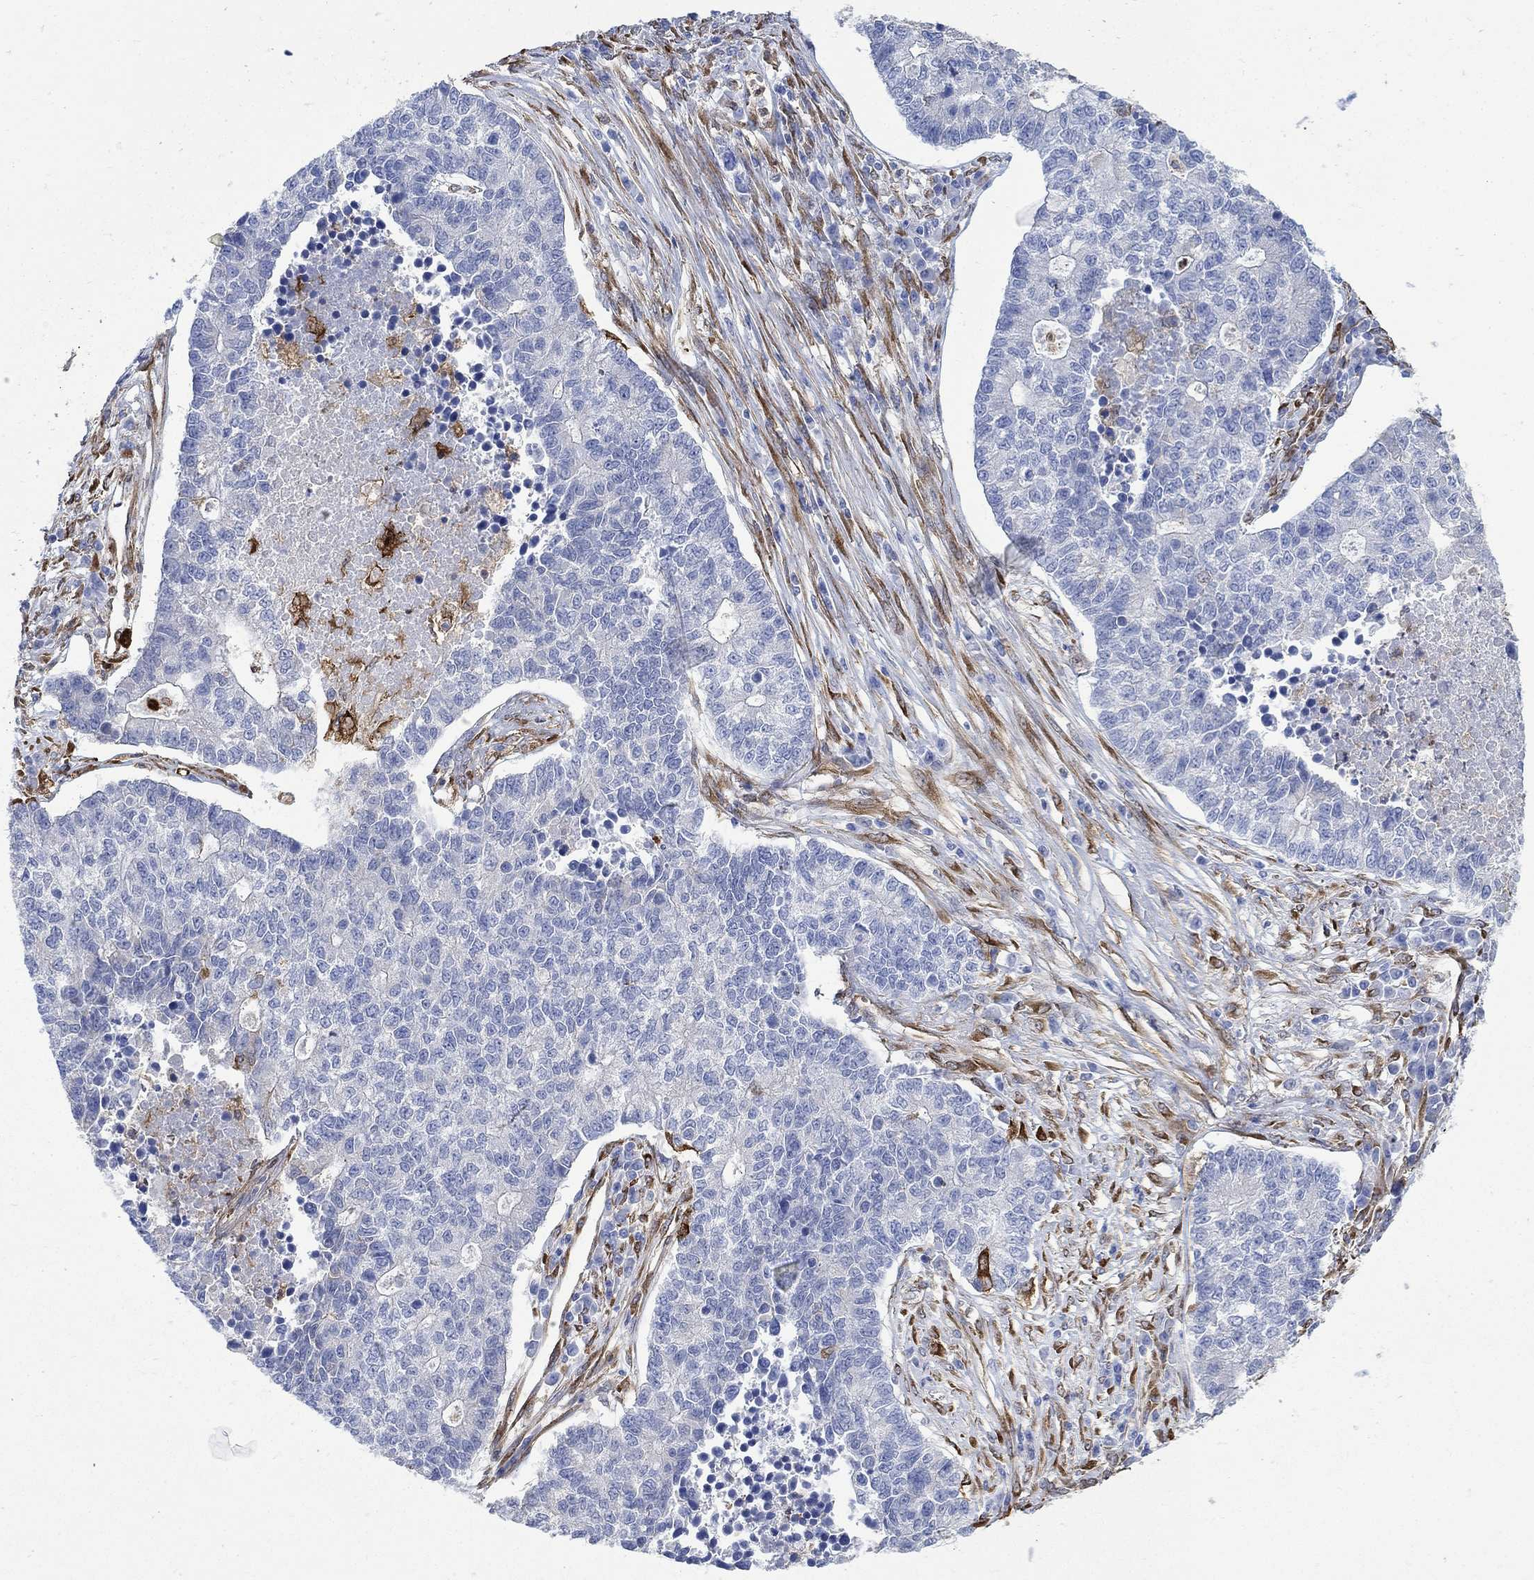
{"staining": {"intensity": "negative", "quantity": "none", "location": "none"}, "tissue": "lung cancer", "cell_type": "Tumor cells", "image_type": "cancer", "snomed": [{"axis": "morphology", "description": "Adenocarcinoma, NOS"}, {"axis": "topography", "description": "Lung"}], "caption": "Human lung cancer stained for a protein using immunohistochemistry reveals no expression in tumor cells.", "gene": "TGM2", "patient": {"sex": "male", "age": 57}}